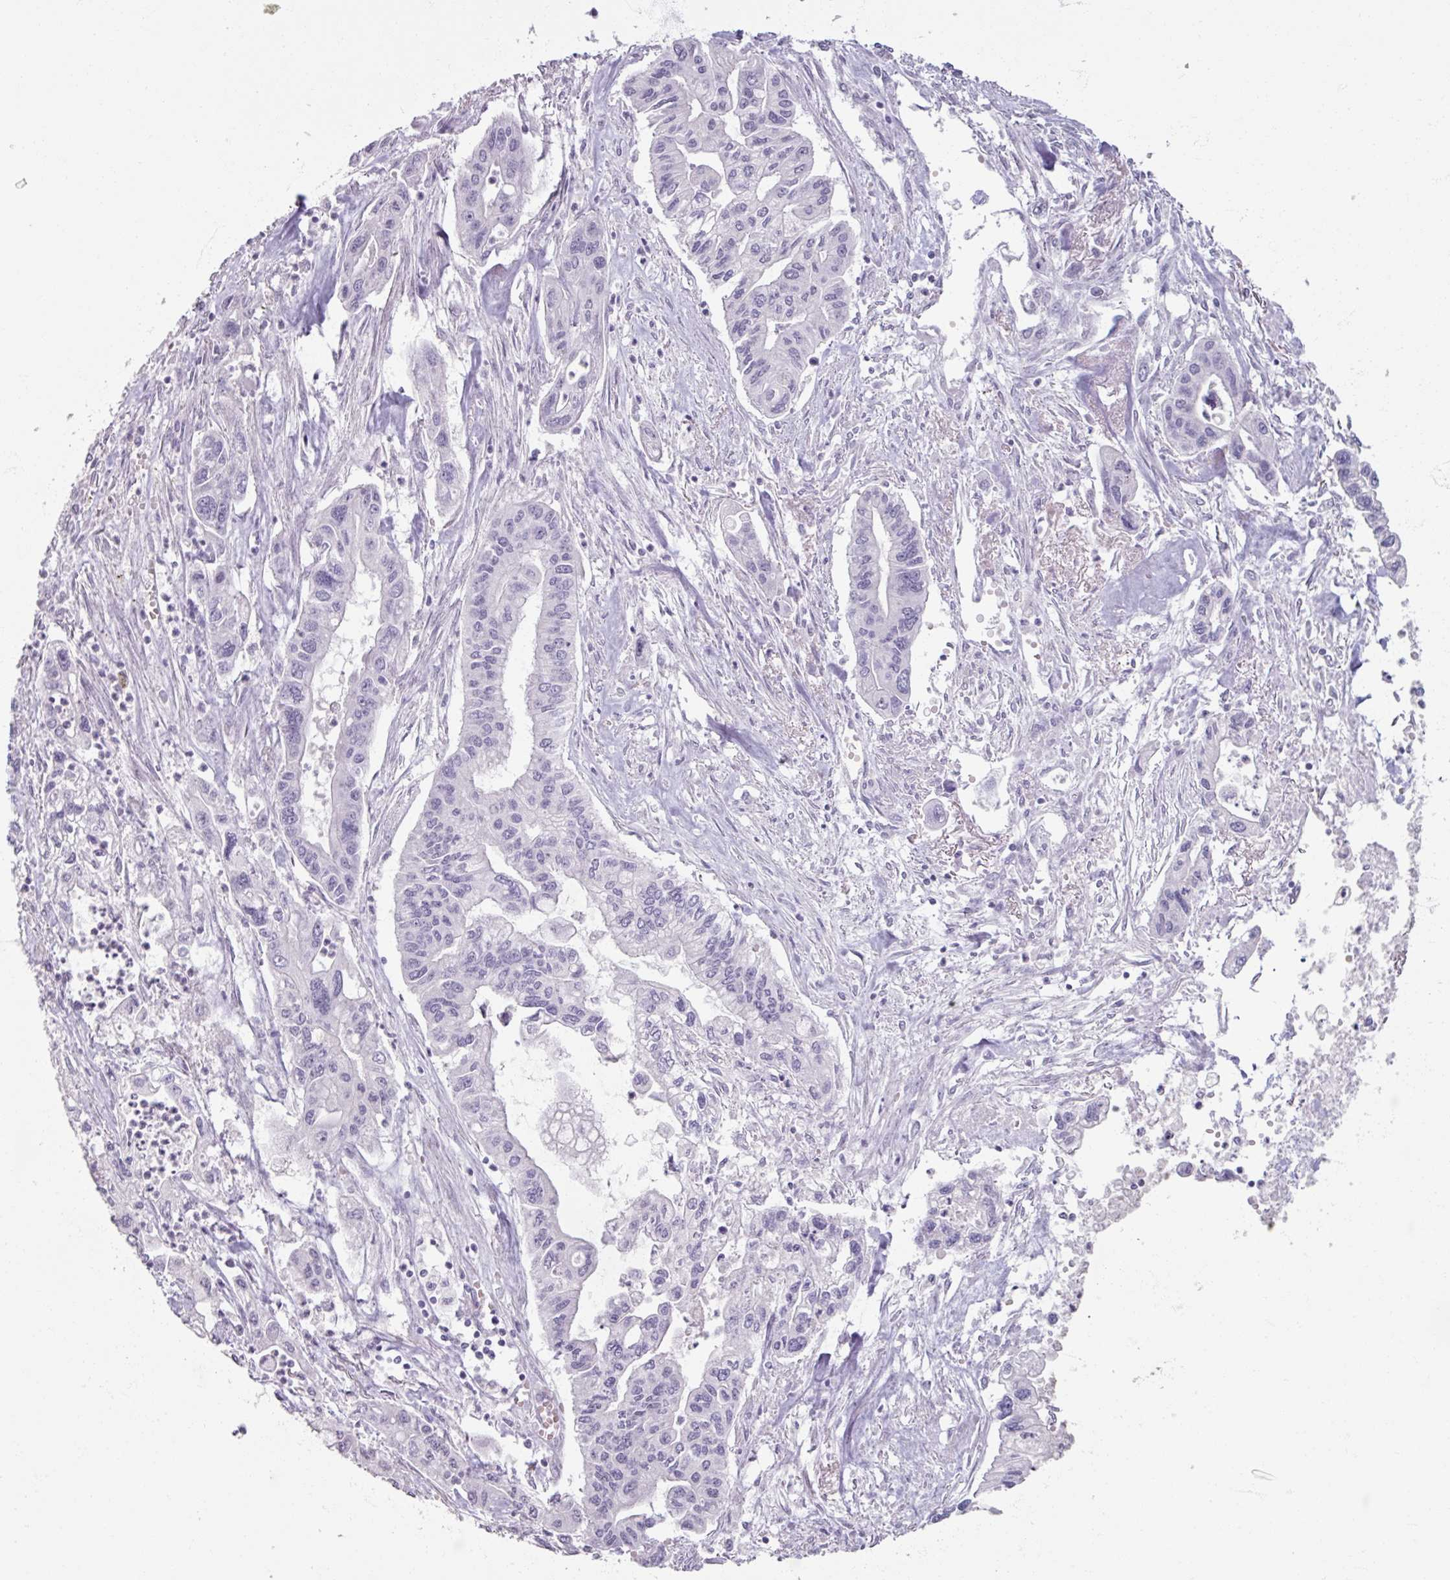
{"staining": {"intensity": "negative", "quantity": "none", "location": "none"}, "tissue": "pancreatic cancer", "cell_type": "Tumor cells", "image_type": "cancer", "snomed": [{"axis": "morphology", "description": "Adenocarcinoma, NOS"}, {"axis": "topography", "description": "Pancreas"}], "caption": "This is a image of immunohistochemistry staining of adenocarcinoma (pancreatic), which shows no positivity in tumor cells. (IHC, brightfield microscopy, high magnification).", "gene": "TG", "patient": {"sex": "male", "age": 62}}